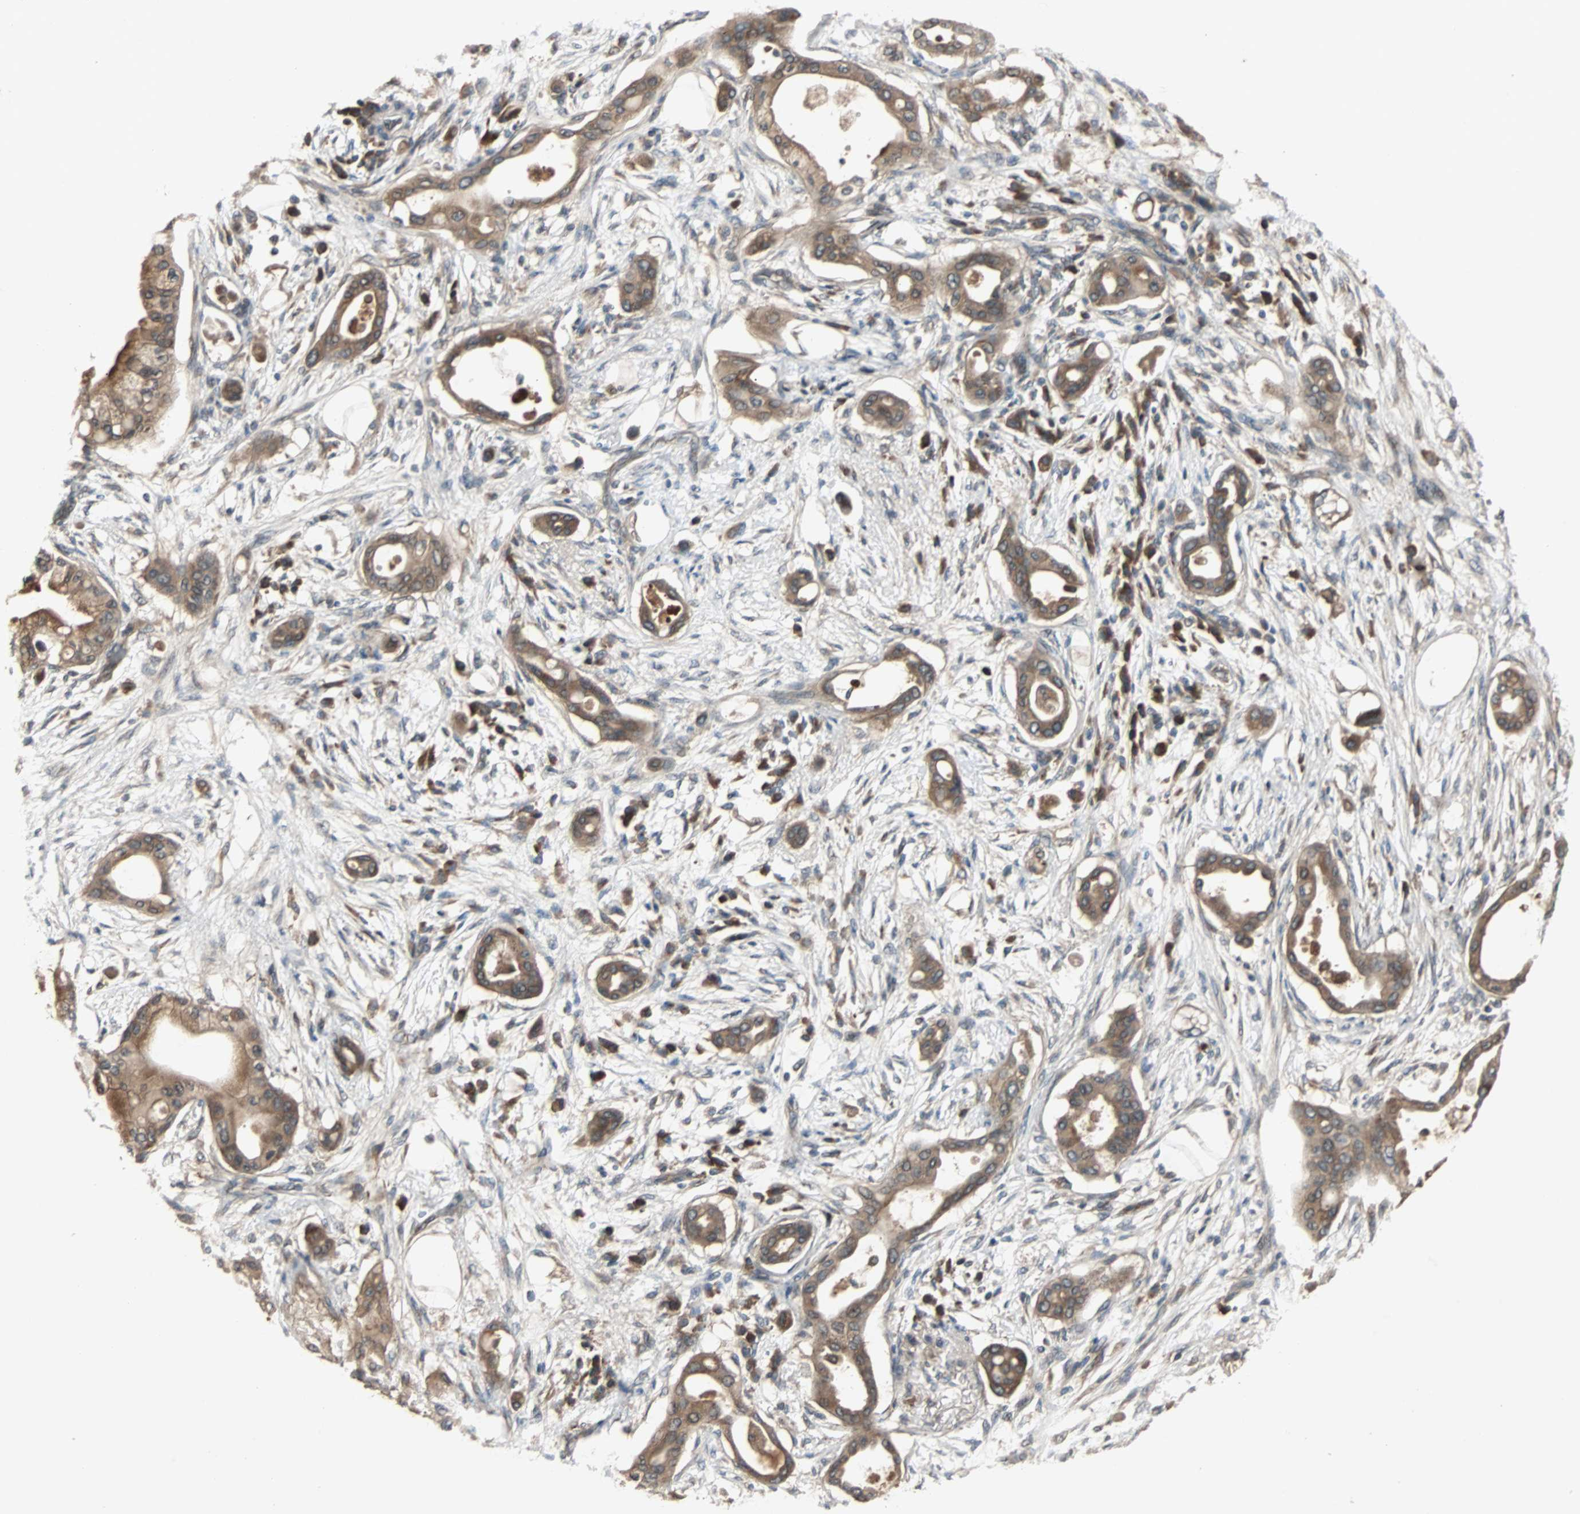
{"staining": {"intensity": "moderate", "quantity": ">75%", "location": "cytoplasmic/membranous"}, "tissue": "pancreatic cancer", "cell_type": "Tumor cells", "image_type": "cancer", "snomed": [{"axis": "morphology", "description": "Adenocarcinoma, NOS"}, {"axis": "morphology", "description": "Adenocarcinoma, metastatic, NOS"}, {"axis": "topography", "description": "Lymph node"}, {"axis": "topography", "description": "Pancreas"}, {"axis": "topography", "description": "Duodenum"}], "caption": "The photomicrograph reveals immunohistochemical staining of pancreatic cancer (metastatic adenocarcinoma). There is moderate cytoplasmic/membranous staining is seen in approximately >75% of tumor cells.", "gene": "ARF1", "patient": {"sex": "female", "age": 64}}